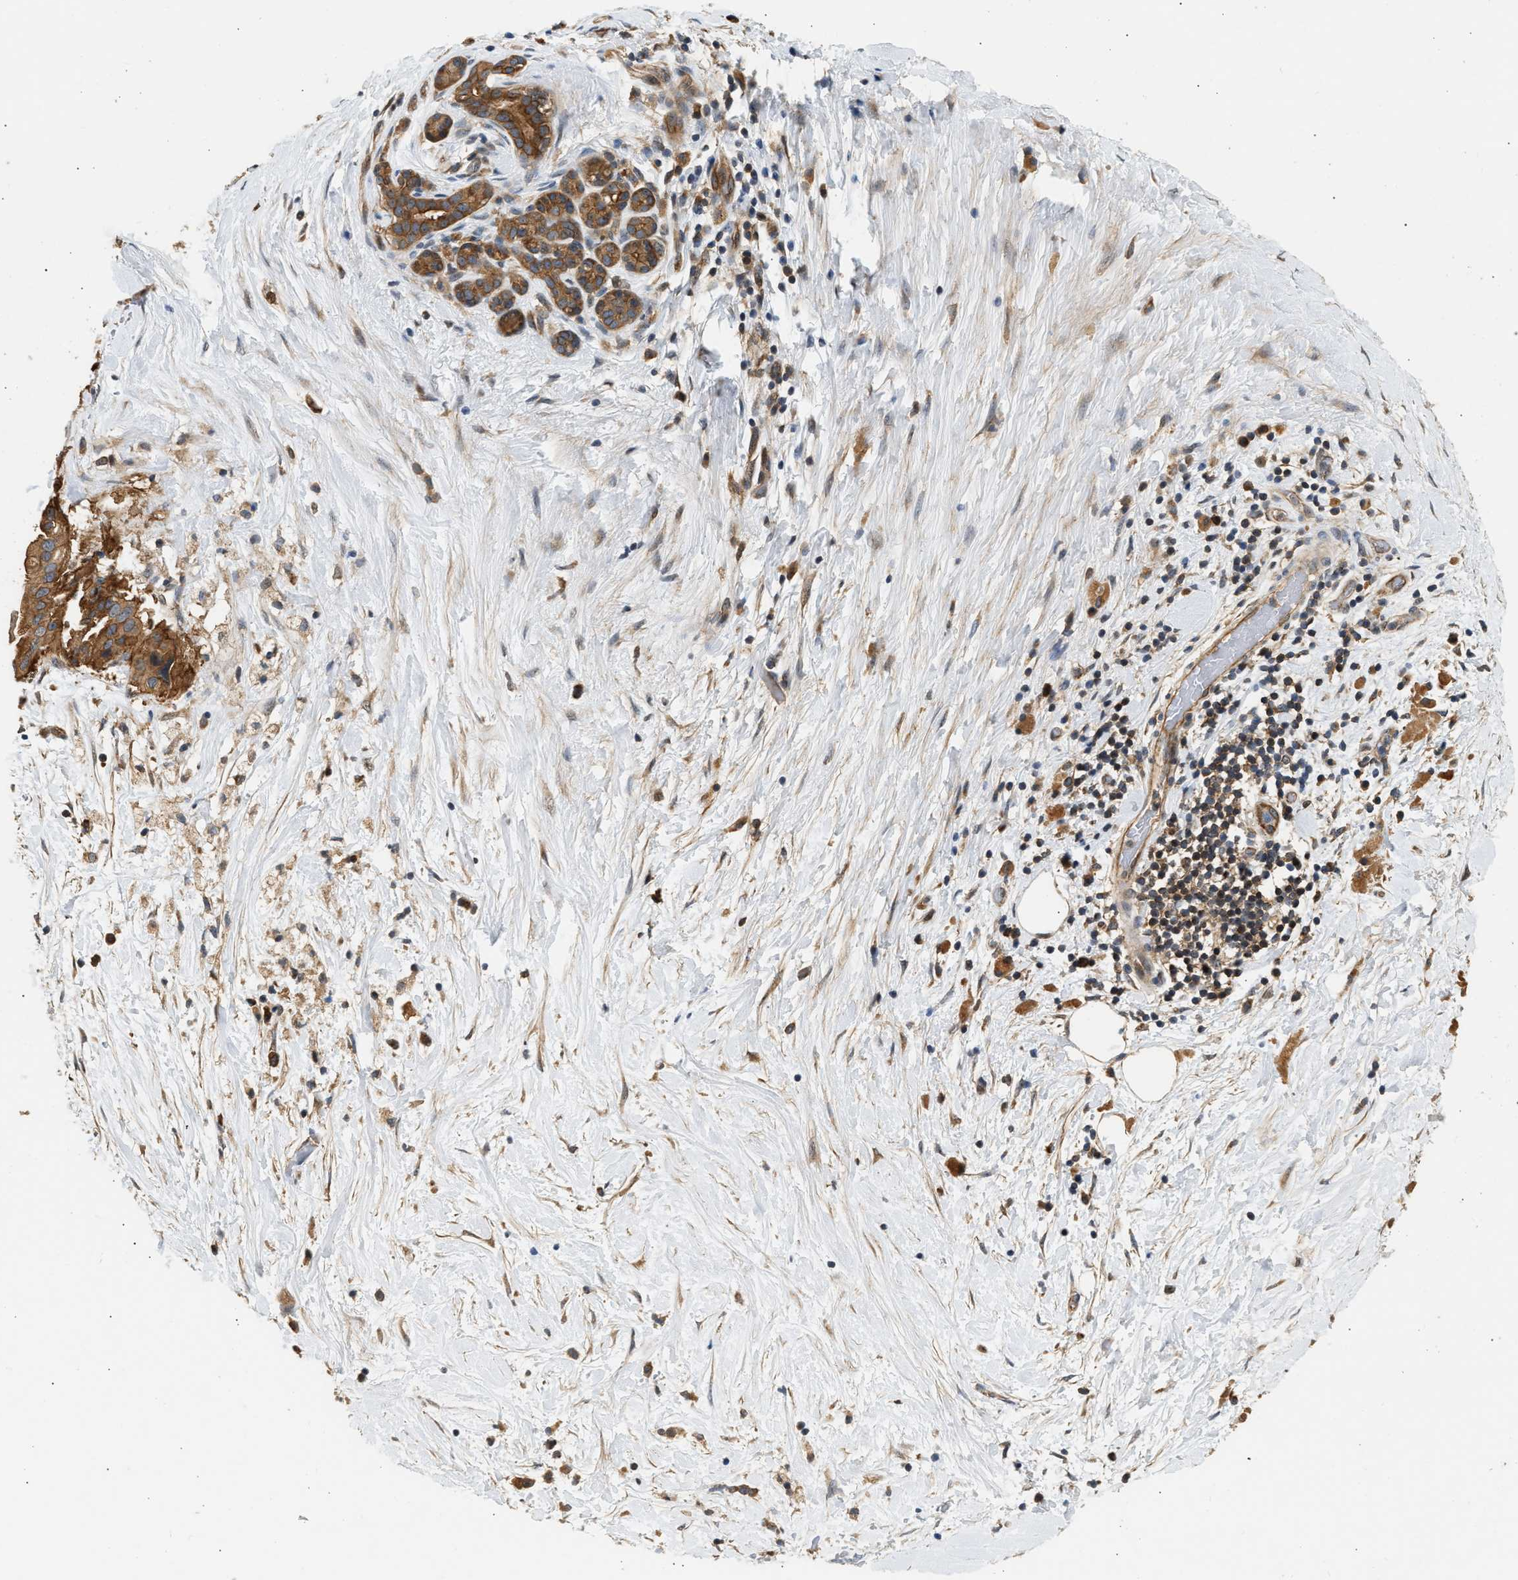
{"staining": {"intensity": "moderate", "quantity": ">75%", "location": "cytoplasmic/membranous"}, "tissue": "pancreatic cancer", "cell_type": "Tumor cells", "image_type": "cancer", "snomed": [{"axis": "morphology", "description": "Adenocarcinoma, NOS"}, {"axis": "topography", "description": "Pancreas"}], "caption": "An image of pancreatic cancer stained for a protein demonstrates moderate cytoplasmic/membranous brown staining in tumor cells. (brown staining indicates protein expression, while blue staining denotes nuclei).", "gene": "DUSP14", "patient": {"sex": "male", "age": 55}}